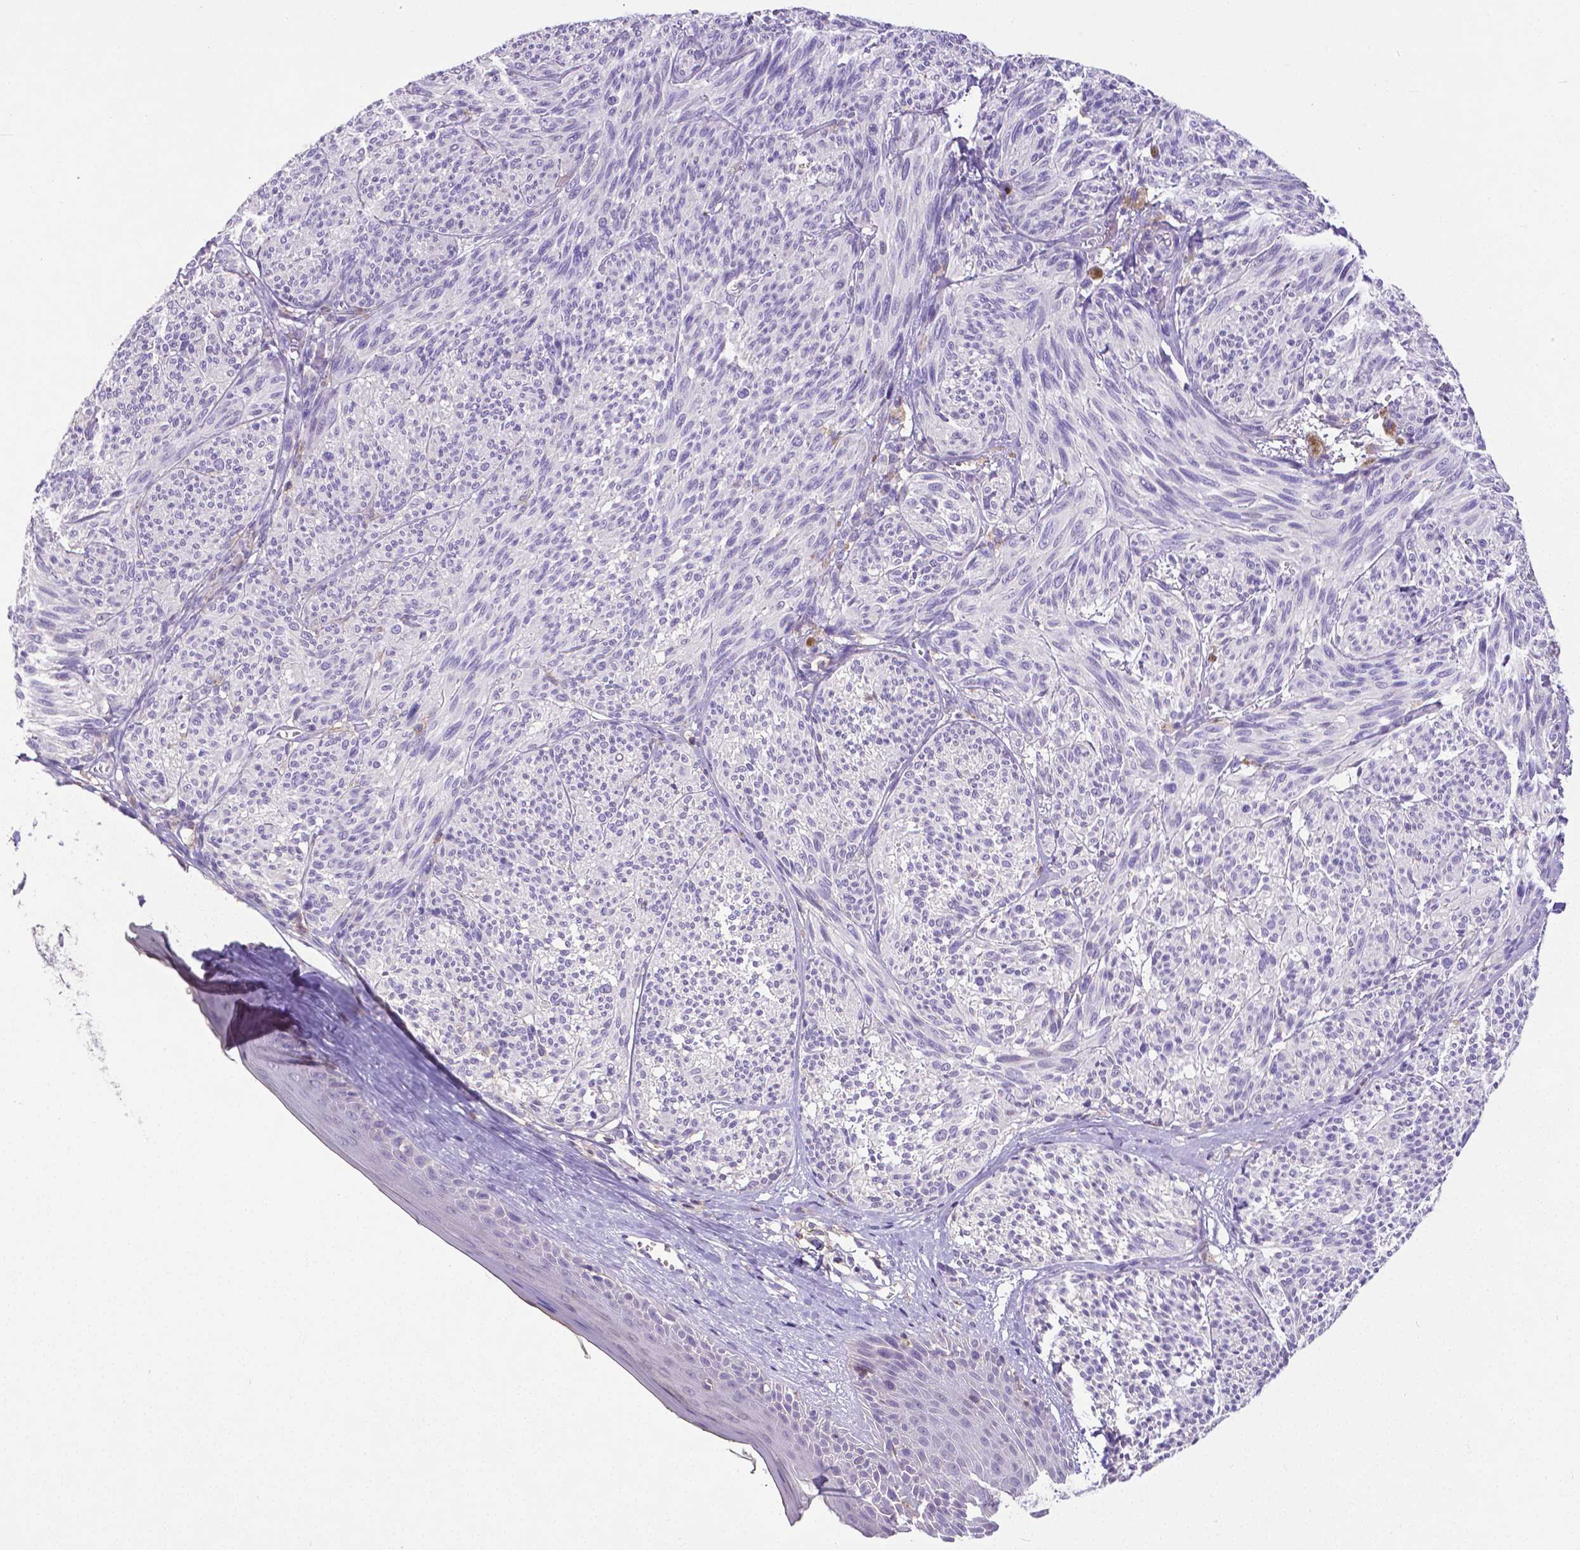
{"staining": {"intensity": "negative", "quantity": "none", "location": "none"}, "tissue": "melanoma", "cell_type": "Tumor cells", "image_type": "cancer", "snomed": [{"axis": "morphology", "description": "Malignant melanoma, NOS"}, {"axis": "topography", "description": "Skin"}], "caption": "Immunohistochemistry (IHC) micrograph of neoplastic tissue: human malignant melanoma stained with DAB (3,3'-diaminobenzidine) displays no significant protein expression in tumor cells.", "gene": "CD4", "patient": {"sex": "male", "age": 79}}